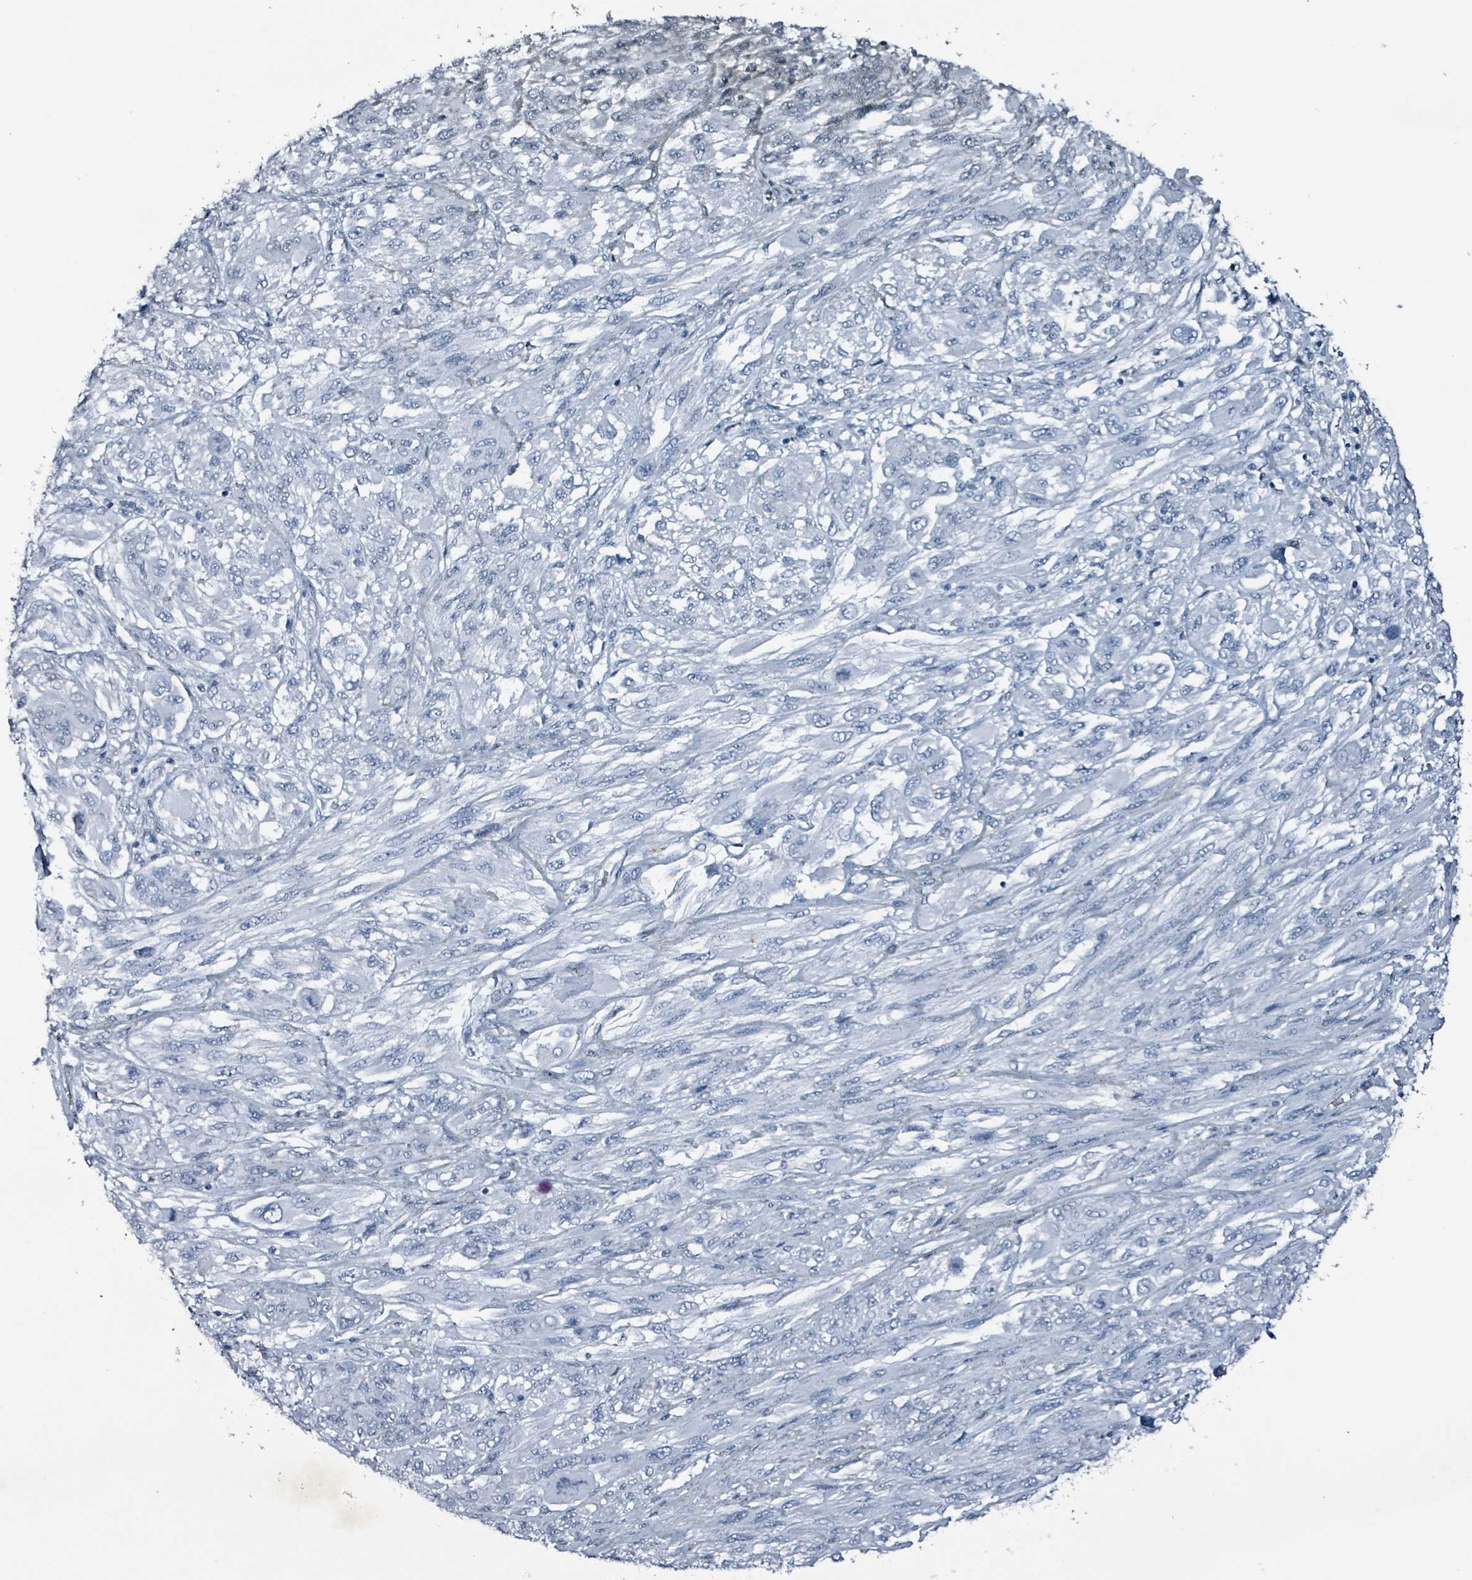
{"staining": {"intensity": "negative", "quantity": "none", "location": "none"}, "tissue": "melanoma", "cell_type": "Tumor cells", "image_type": "cancer", "snomed": [{"axis": "morphology", "description": "Malignant melanoma, NOS"}, {"axis": "topography", "description": "Skin"}], "caption": "Tumor cells show no significant expression in malignant melanoma. Brightfield microscopy of IHC stained with DAB (brown) and hematoxylin (blue), captured at high magnification.", "gene": "CA9", "patient": {"sex": "female", "age": 91}}